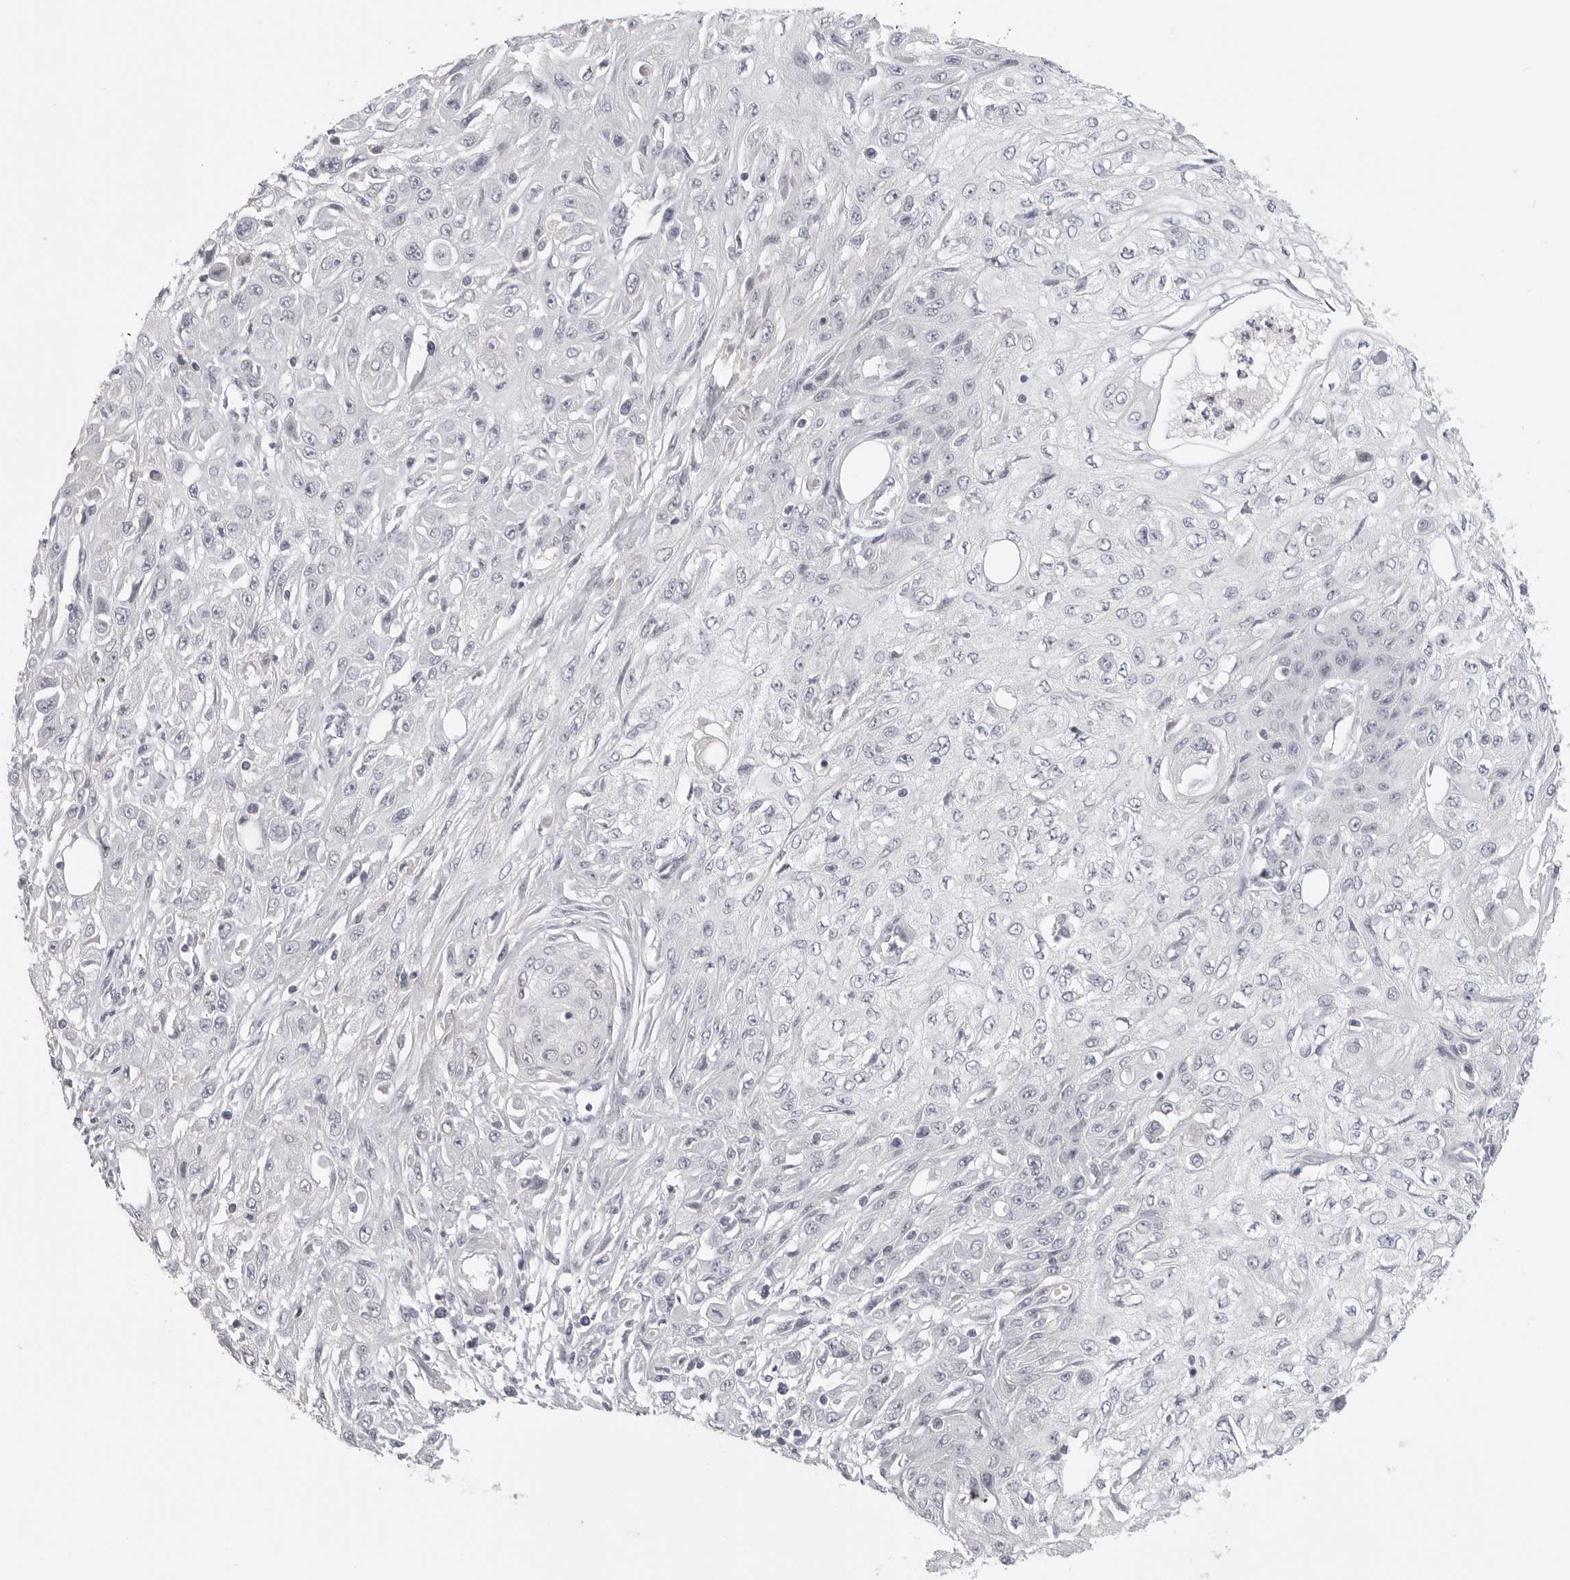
{"staining": {"intensity": "negative", "quantity": "none", "location": "none"}, "tissue": "skin cancer", "cell_type": "Tumor cells", "image_type": "cancer", "snomed": [{"axis": "morphology", "description": "Squamous cell carcinoma, NOS"}, {"axis": "morphology", "description": "Squamous cell carcinoma, metastatic, NOS"}, {"axis": "topography", "description": "Skin"}, {"axis": "topography", "description": "Lymph node"}], "caption": "The image exhibits no staining of tumor cells in metastatic squamous cell carcinoma (skin).", "gene": "HMGCS2", "patient": {"sex": "male", "age": 75}}